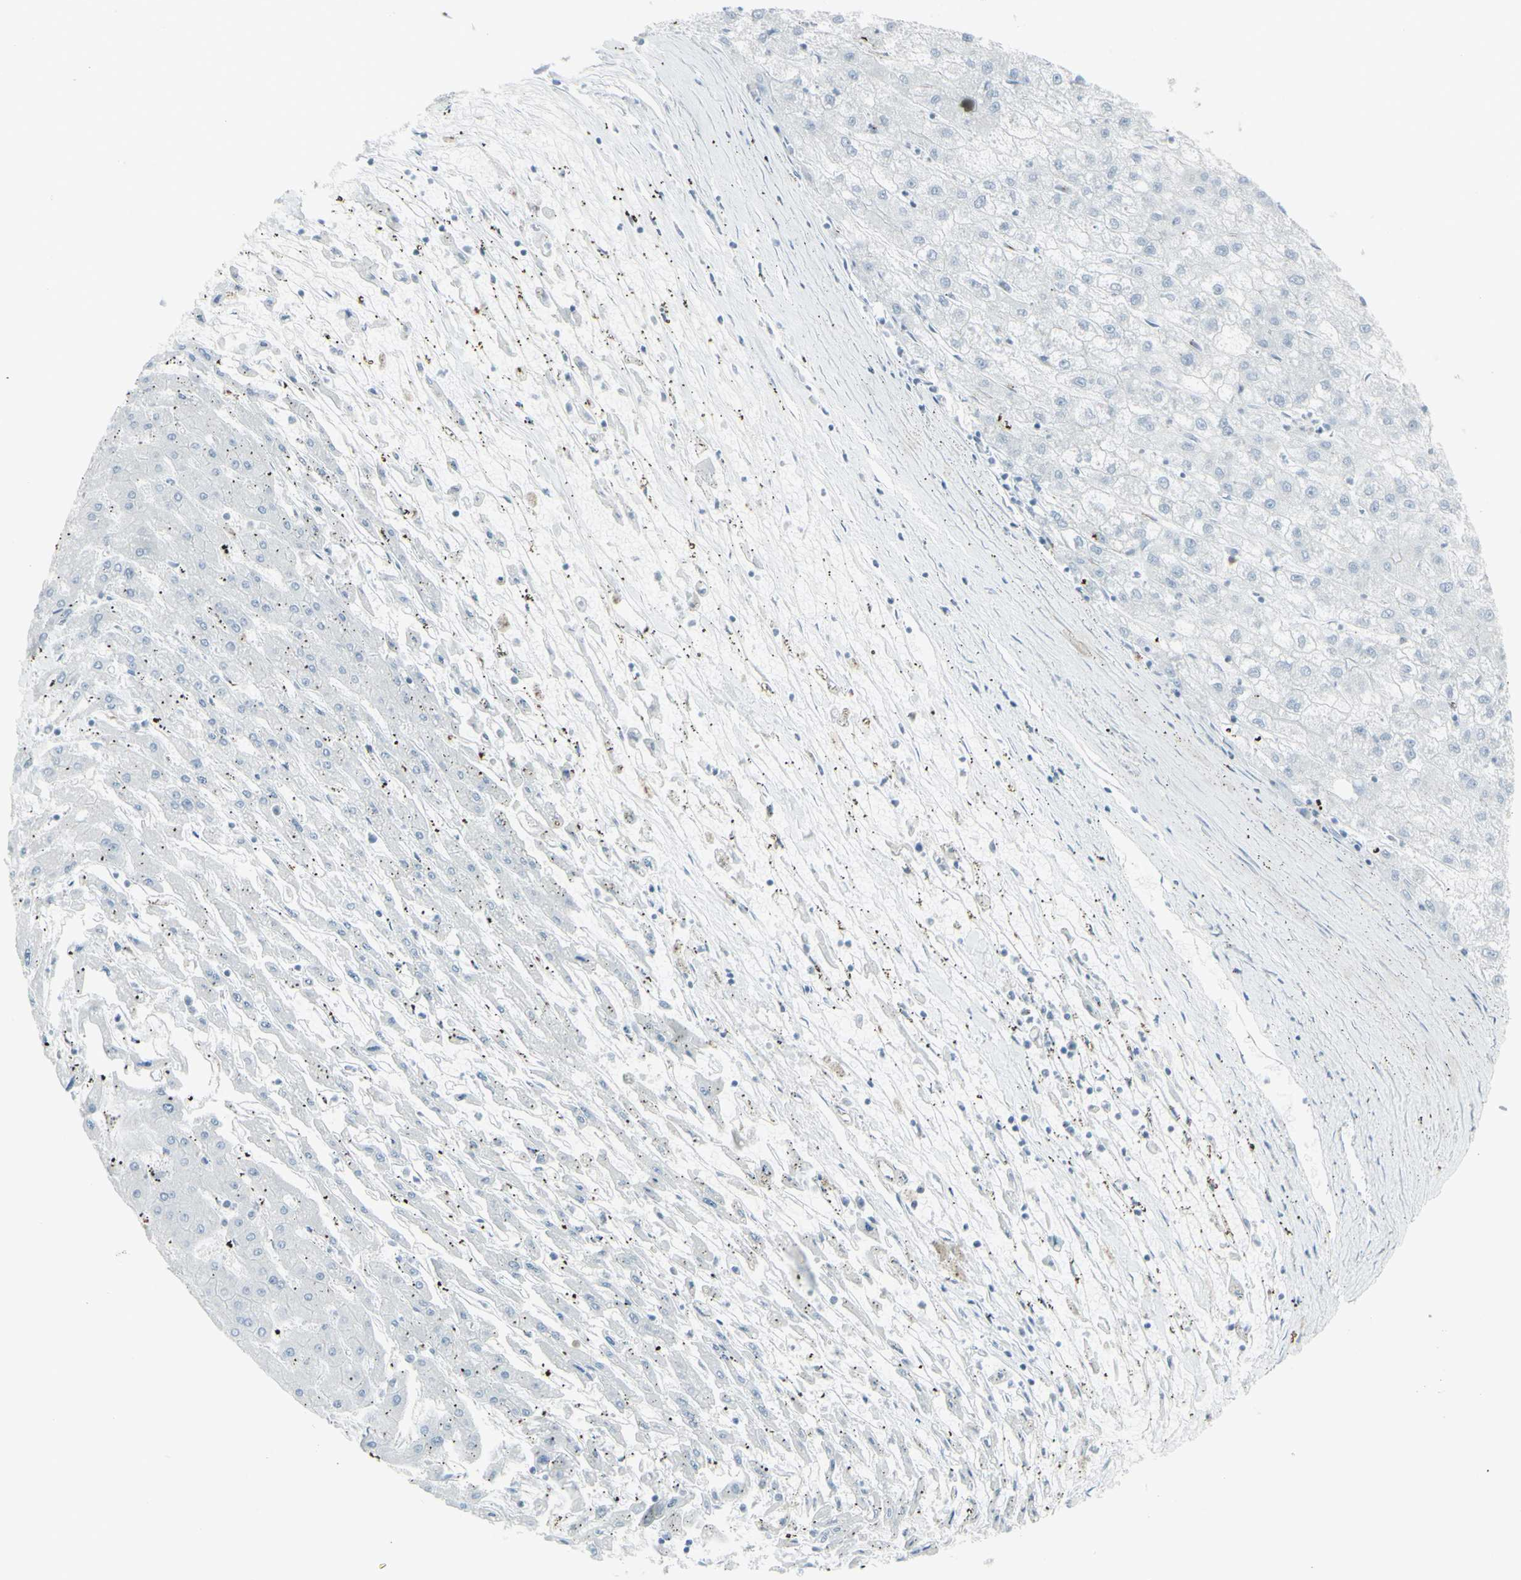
{"staining": {"intensity": "negative", "quantity": "none", "location": "none"}, "tissue": "liver cancer", "cell_type": "Tumor cells", "image_type": "cancer", "snomed": [{"axis": "morphology", "description": "Carcinoma, Hepatocellular, NOS"}, {"axis": "topography", "description": "Liver"}], "caption": "A micrograph of human liver cancer (hepatocellular carcinoma) is negative for staining in tumor cells.", "gene": "GALNT6", "patient": {"sex": "male", "age": 72}}